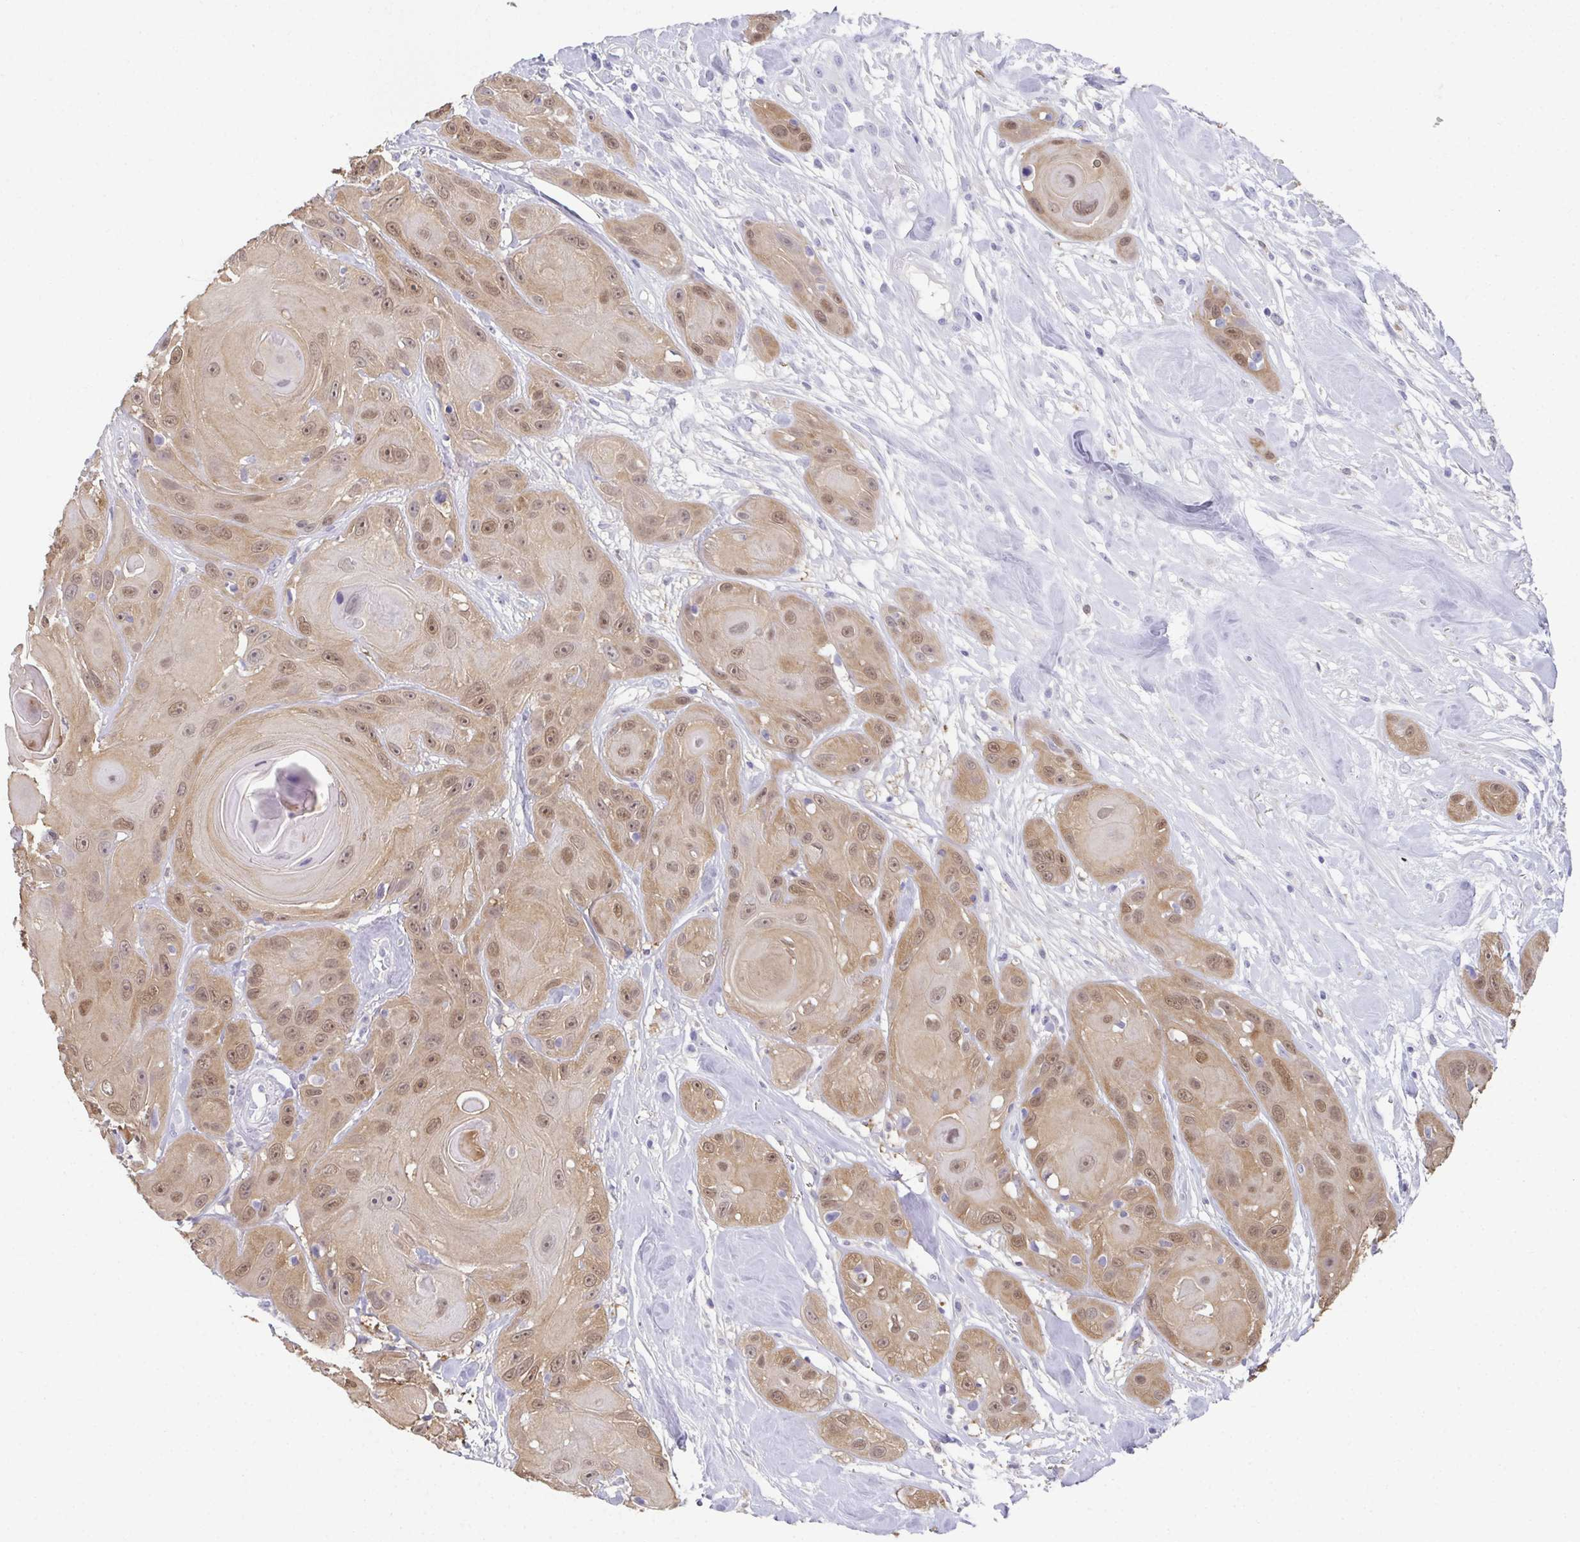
{"staining": {"intensity": "weak", "quantity": ">75%", "location": "cytoplasmic/membranous,nuclear"}, "tissue": "head and neck cancer", "cell_type": "Tumor cells", "image_type": "cancer", "snomed": [{"axis": "morphology", "description": "Squamous cell carcinoma, NOS"}, {"axis": "topography", "description": "Oral tissue"}, {"axis": "topography", "description": "Head-Neck"}], "caption": "Head and neck cancer (squamous cell carcinoma) stained for a protein exhibits weak cytoplasmic/membranous and nuclear positivity in tumor cells. (brown staining indicates protein expression, while blue staining denotes nuclei).", "gene": "RBP1", "patient": {"sex": "male", "age": 77}}